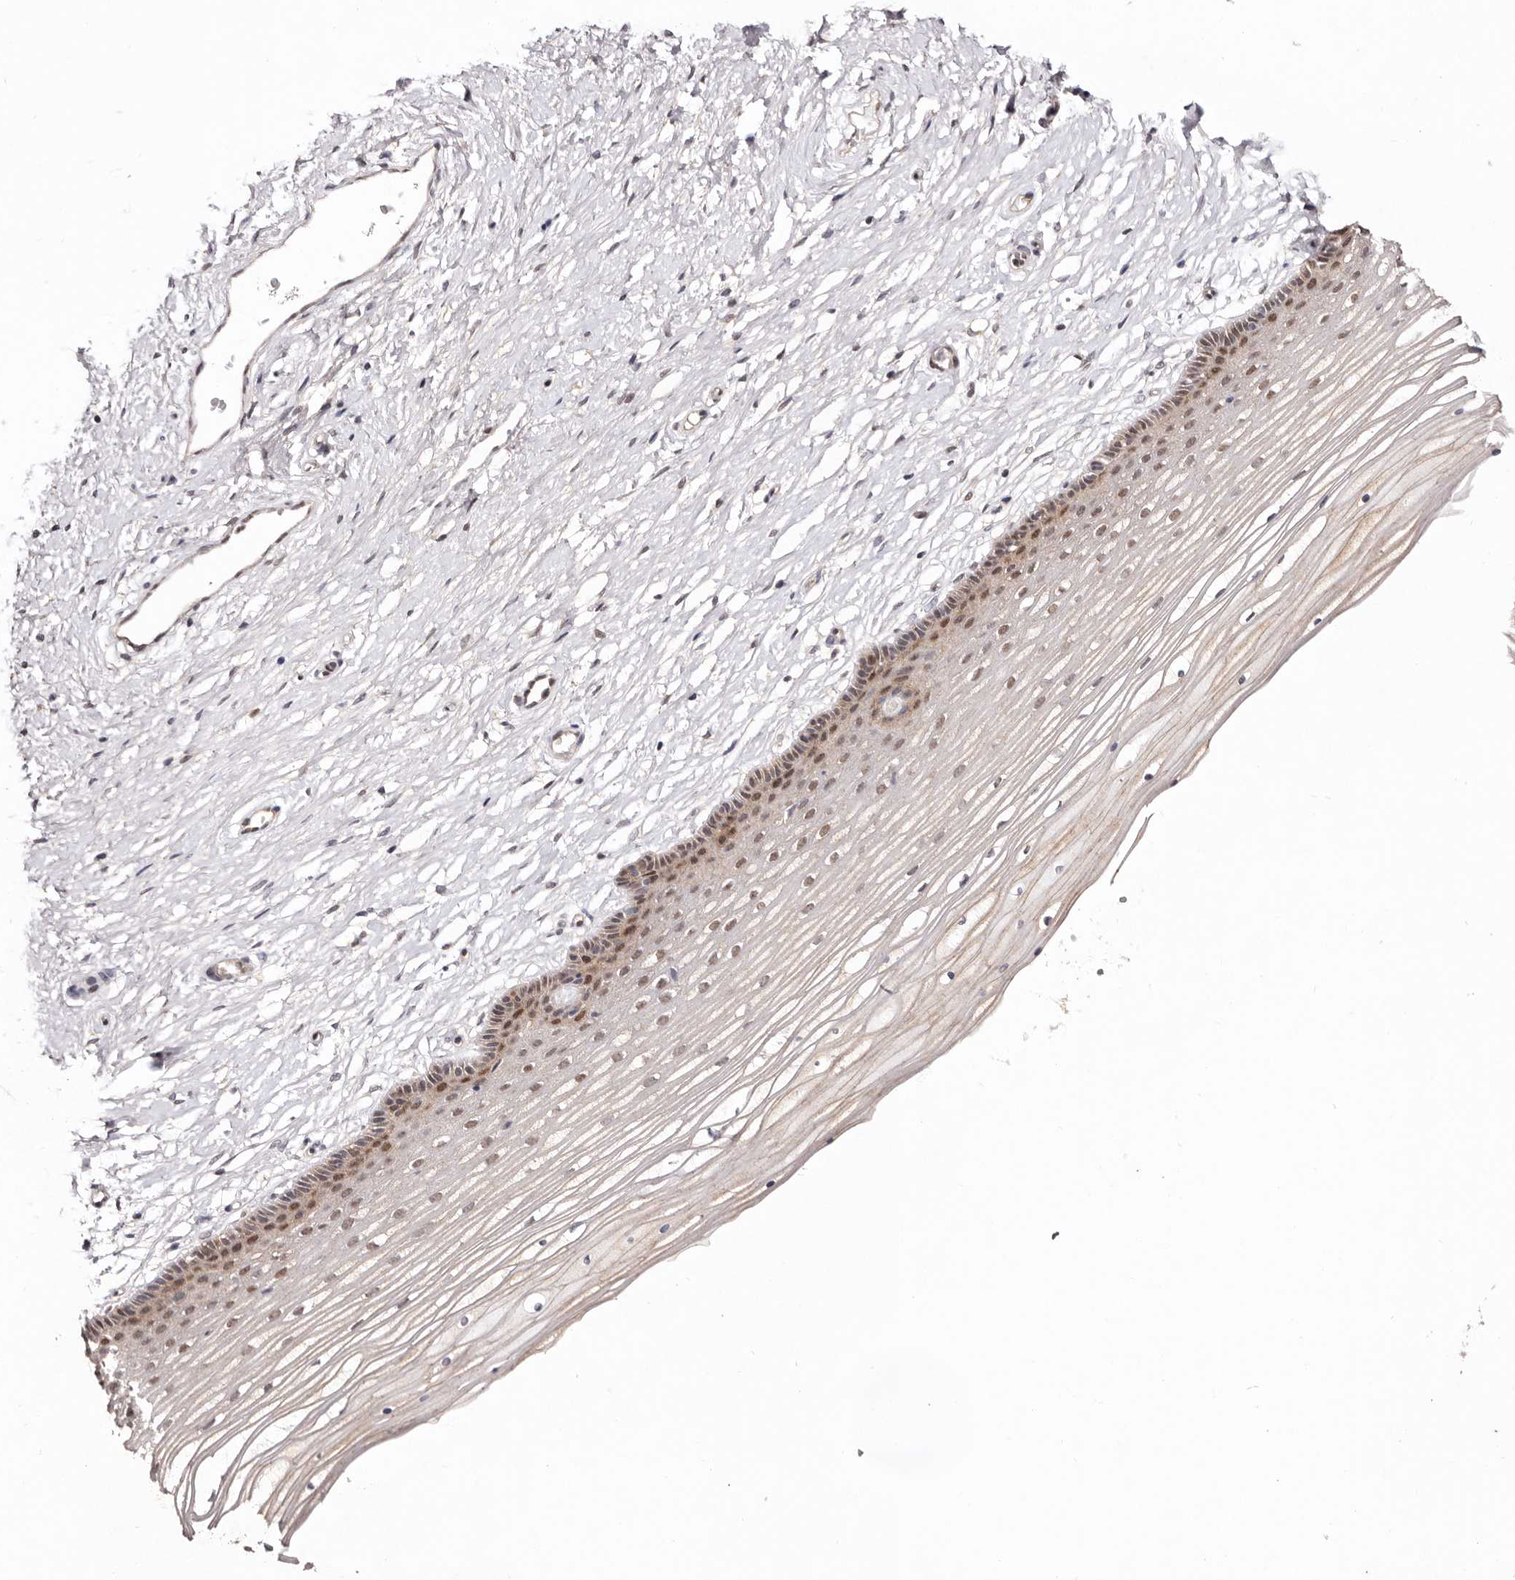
{"staining": {"intensity": "moderate", "quantity": ">75%", "location": "cytoplasmic/membranous,nuclear"}, "tissue": "vagina", "cell_type": "Squamous epithelial cells", "image_type": "normal", "snomed": [{"axis": "morphology", "description": "Normal tissue, NOS"}, {"axis": "topography", "description": "Vagina"}, {"axis": "topography", "description": "Cervix"}], "caption": "Protein expression analysis of benign vagina shows moderate cytoplasmic/membranous,nuclear staining in approximately >75% of squamous epithelial cells. The staining was performed using DAB (3,3'-diaminobenzidine) to visualize the protein expression in brown, while the nuclei were stained in blue with hematoxylin (Magnification: 20x).", "gene": "NOTCH1", "patient": {"sex": "female", "age": 40}}